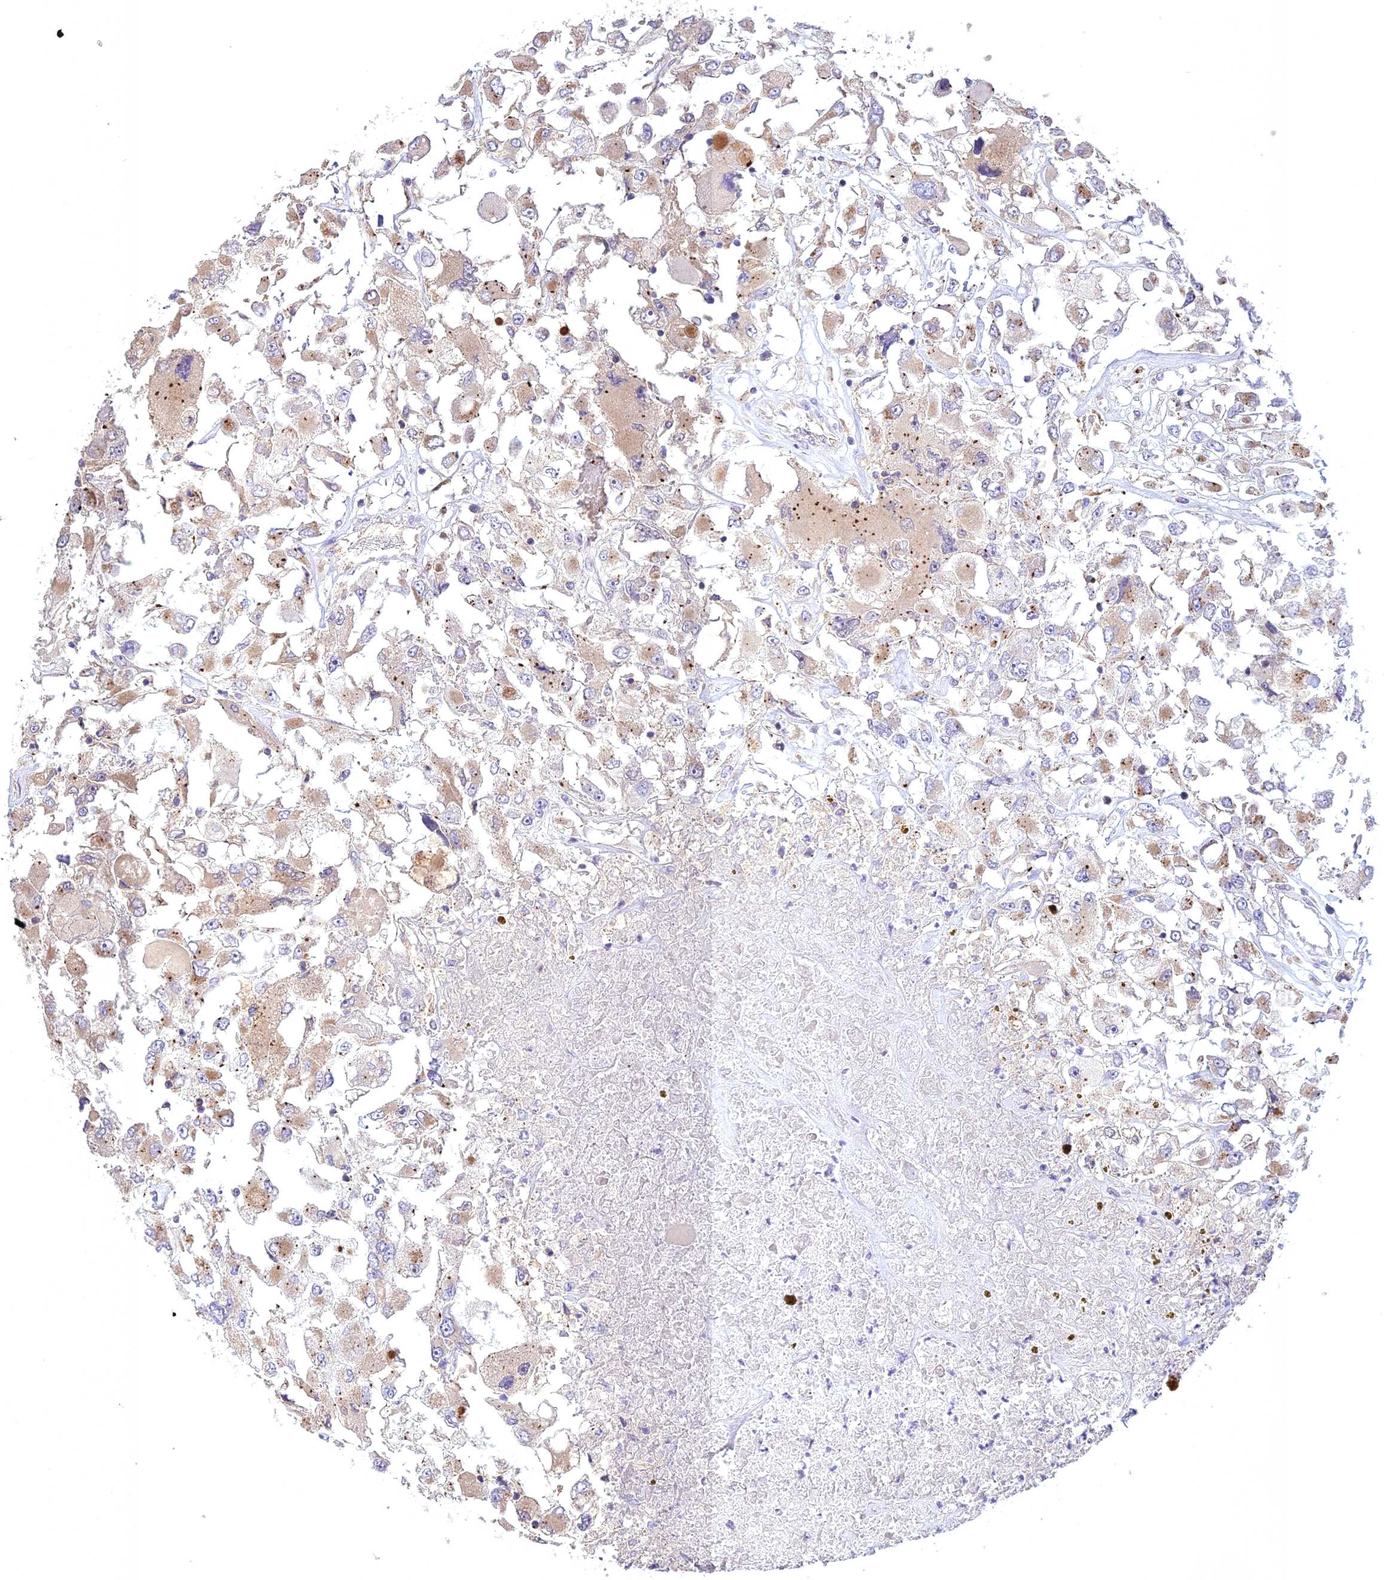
{"staining": {"intensity": "moderate", "quantity": "<25%", "location": "cytoplasmic/membranous"}, "tissue": "renal cancer", "cell_type": "Tumor cells", "image_type": "cancer", "snomed": [{"axis": "morphology", "description": "Adenocarcinoma, NOS"}, {"axis": "topography", "description": "Kidney"}], "caption": "Immunohistochemistry (DAB (3,3'-diaminobenzidine)) staining of human renal cancer (adenocarcinoma) demonstrates moderate cytoplasmic/membranous protein staining in approximately <25% of tumor cells.", "gene": "NUDT8", "patient": {"sex": "female", "age": 52}}